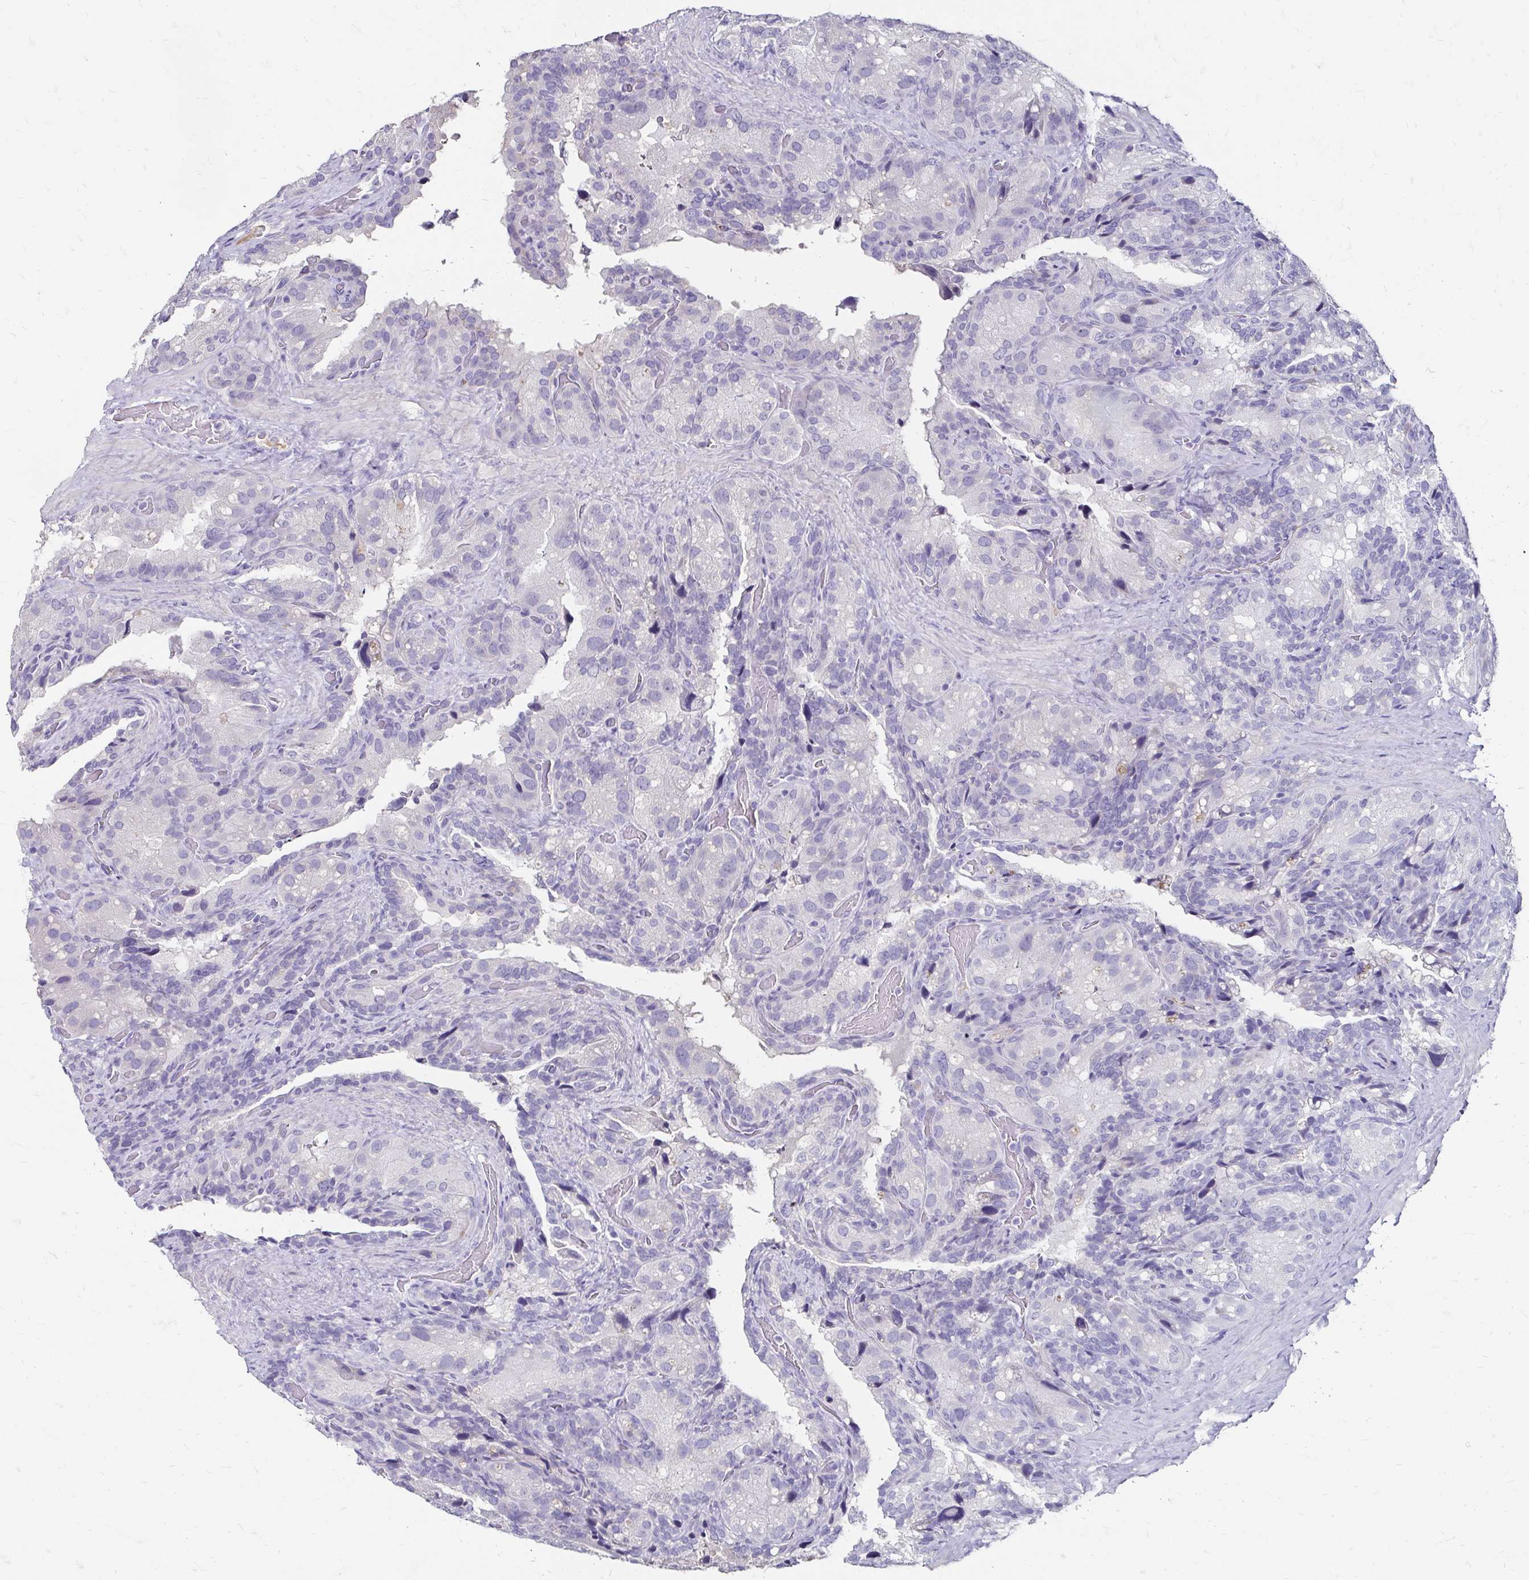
{"staining": {"intensity": "negative", "quantity": "none", "location": "none"}, "tissue": "seminal vesicle", "cell_type": "Glandular cells", "image_type": "normal", "snomed": [{"axis": "morphology", "description": "Normal tissue, NOS"}, {"axis": "topography", "description": "Seminal veicle"}], "caption": "This is an IHC micrograph of unremarkable human seminal vesicle. There is no staining in glandular cells.", "gene": "SCG3", "patient": {"sex": "male", "age": 60}}